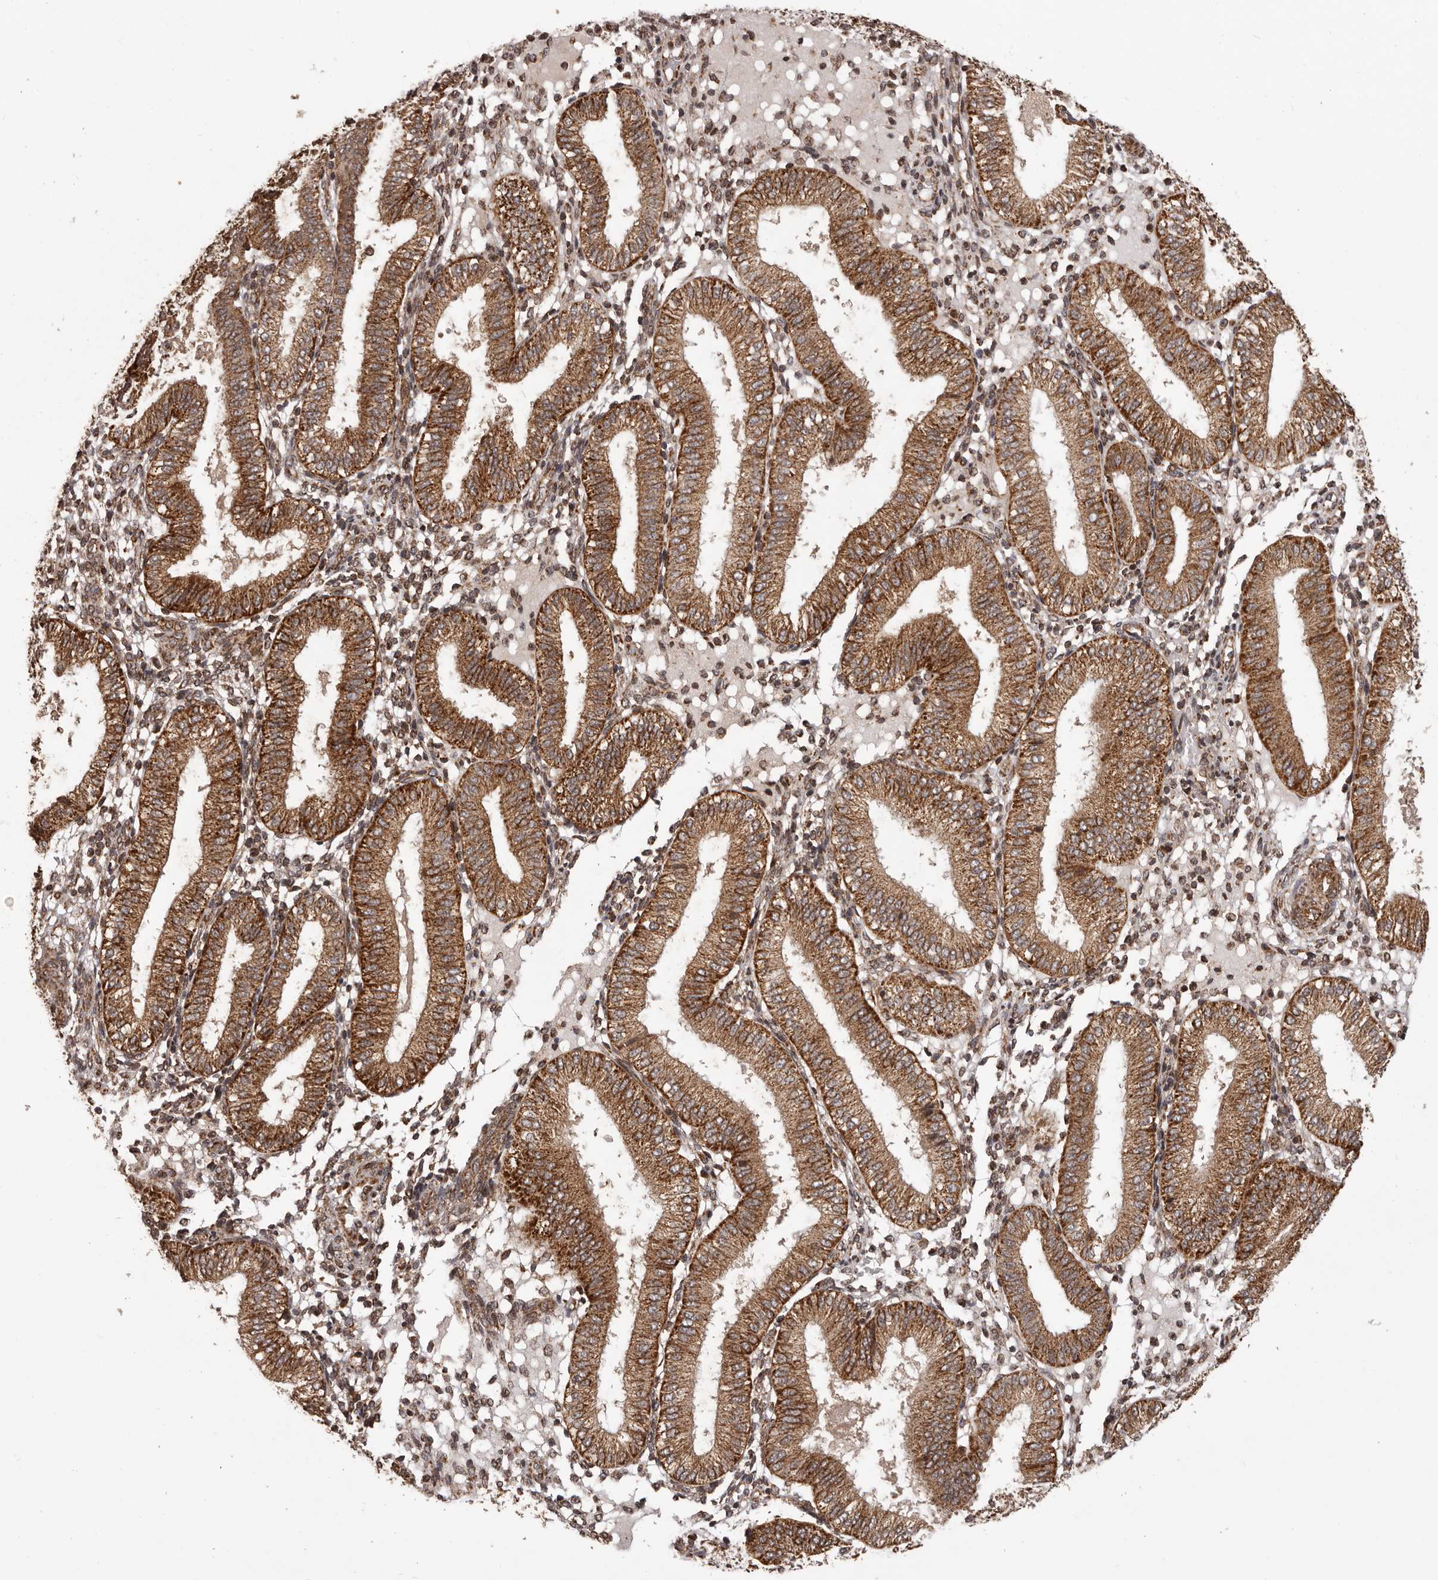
{"staining": {"intensity": "moderate", "quantity": ">75%", "location": "cytoplasmic/membranous"}, "tissue": "endometrium", "cell_type": "Cells in endometrial stroma", "image_type": "normal", "snomed": [{"axis": "morphology", "description": "Normal tissue, NOS"}, {"axis": "topography", "description": "Endometrium"}], "caption": "Endometrium stained with immunohistochemistry shows moderate cytoplasmic/membranous expression in about >75% of cells in endometrial stroma. Ihc stains the protein of interest in brown and the nuclei are stained blue.", "gene": "CHRM2", "patient": {"sex": "female", "age": 39}}